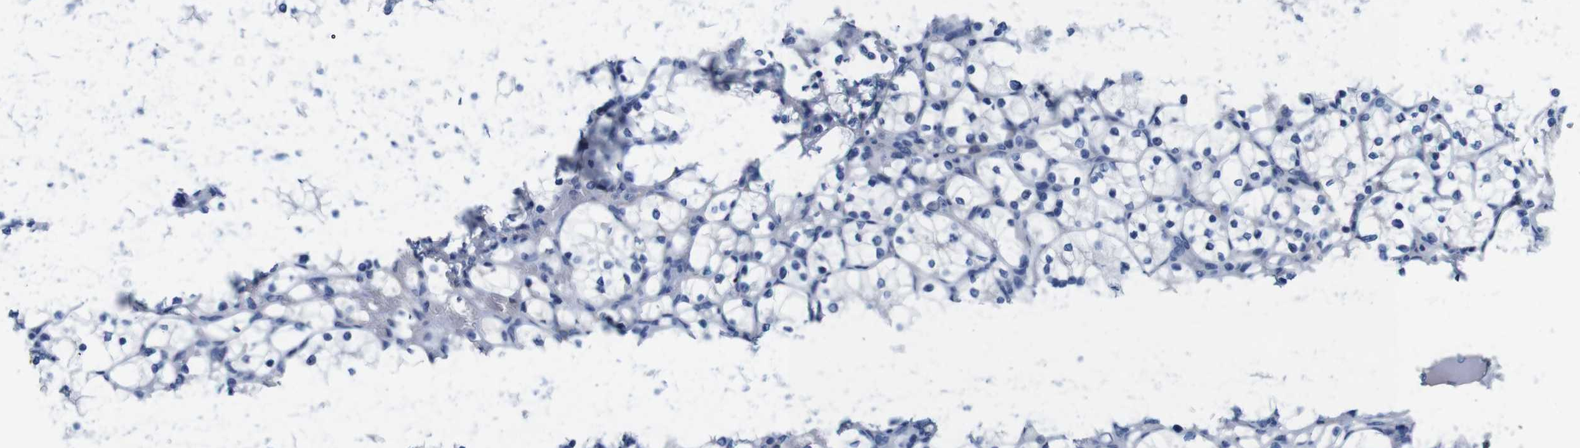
{"staining": {"intensity": "negative", "quantity": "none", "location": "none"}, "tissue": "renal cancer", "cell_type": "Tumor cells", "image_type": "cancer", "snomed": [{"axis": "morphology", "description": "Adenocarcinoma, NOS"}, {"axis": "topography", "description": "Kidney"}], "caption": "There is no significant staining in tumor cells of renal cancer. (Brightfield microscopy of DAB (3,3'-diaminobenzidine) IHC at high magnification).", "gene": "C1RL", "patient": {"sex": "female", "age": 69}}